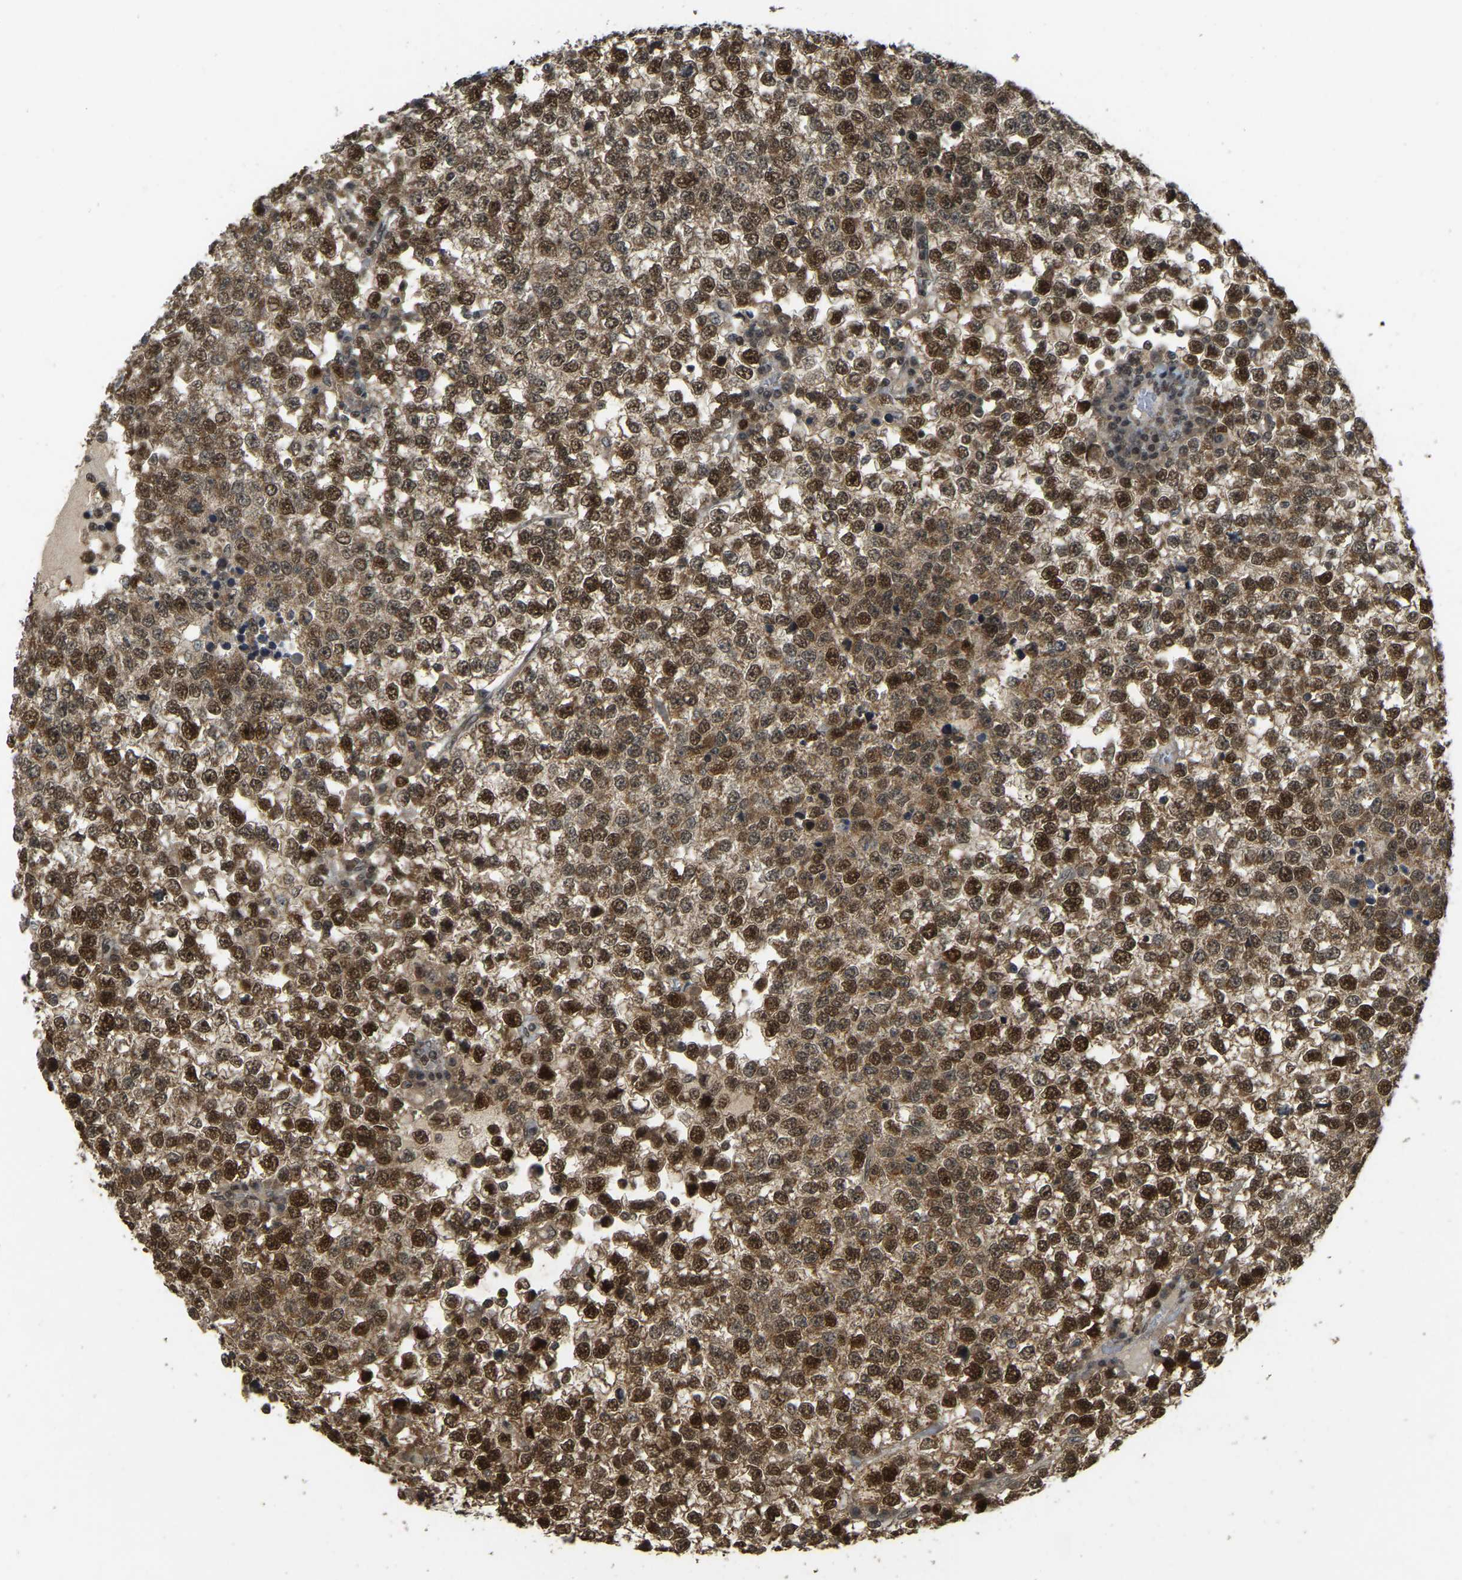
{"staining": {"intensity": "strong", "quantity": ">75%", "location": "nuclear"}, "tissue": "testis cancer", "cell_type": "Tumor cells", "image_type": "cancer", "snomed": [{"axis": "morphology", "description": "Seminoma, NOS"}, {"axis": "topography", "description": "Testis"}], "caption": "The immunohistochemical stain highlights strong nuclear expression in tumor cells of seminoma (testis) tissue.", "gene": "BRF2", "patient": {"sex": "male", "age": 65}}